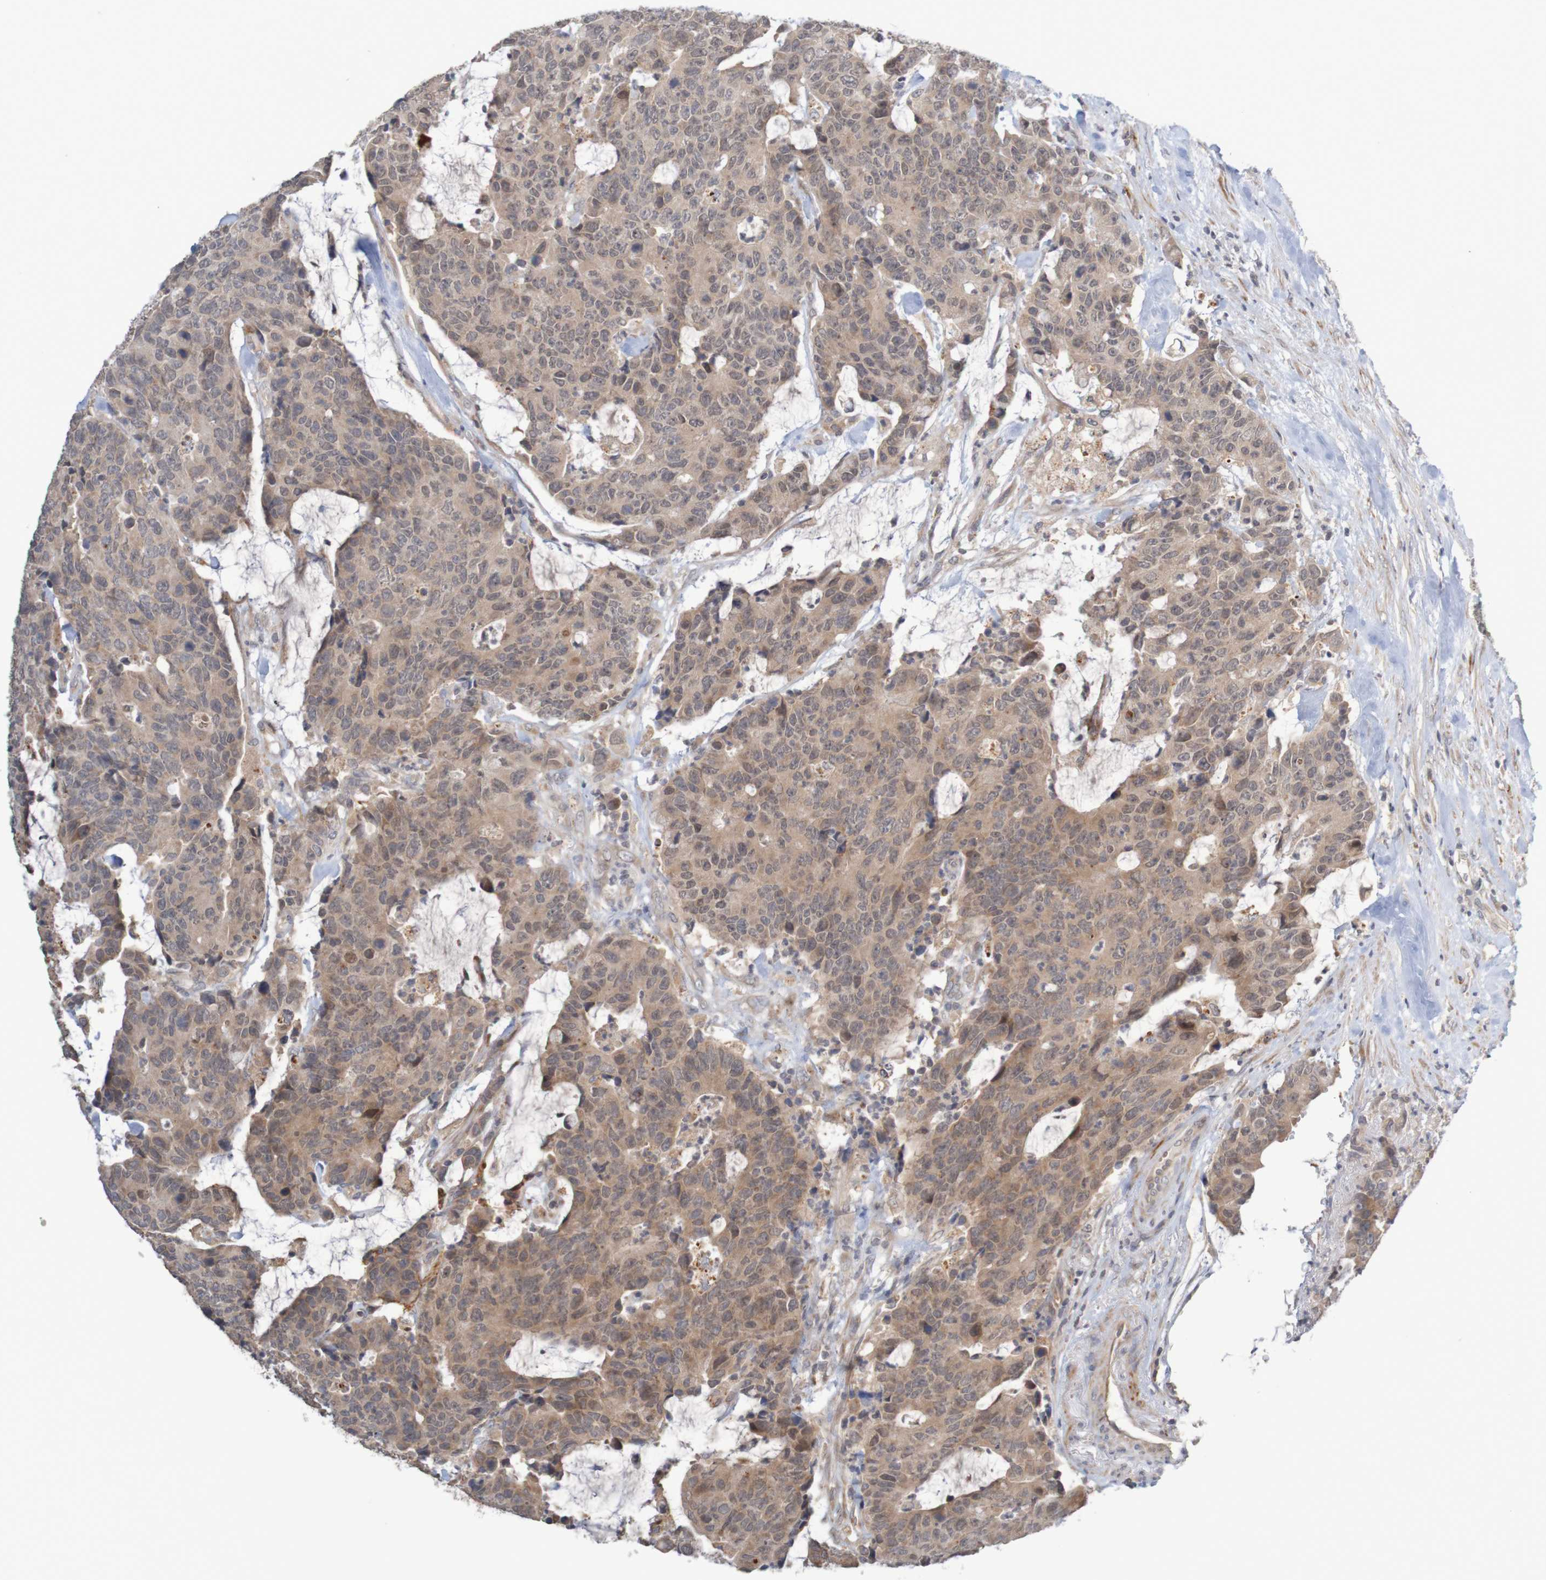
{"staining": {"intensity": "weak", "quantity": "25%-75%", "location": "cytoplasmic/membranous"}, "tissue": "colorectal cancer", "cell_type": "Tumor cells", "image_type": "cancer", "snomed": [{"axis": "morphology", "description": "Adenocarcinoma, NOS"}, {"axis": "topography", "description": "Colon"}], "caption": "This photomicrograph displays immunohistochemistry (IHC) staining of human colorectal adenocarcinoma, with low weak cytoplasmic/membranous staining in approximately 25%-75% of tumor cells.", "gene": "ANKK1", "patient": {"sex": "female", "age": 86}}